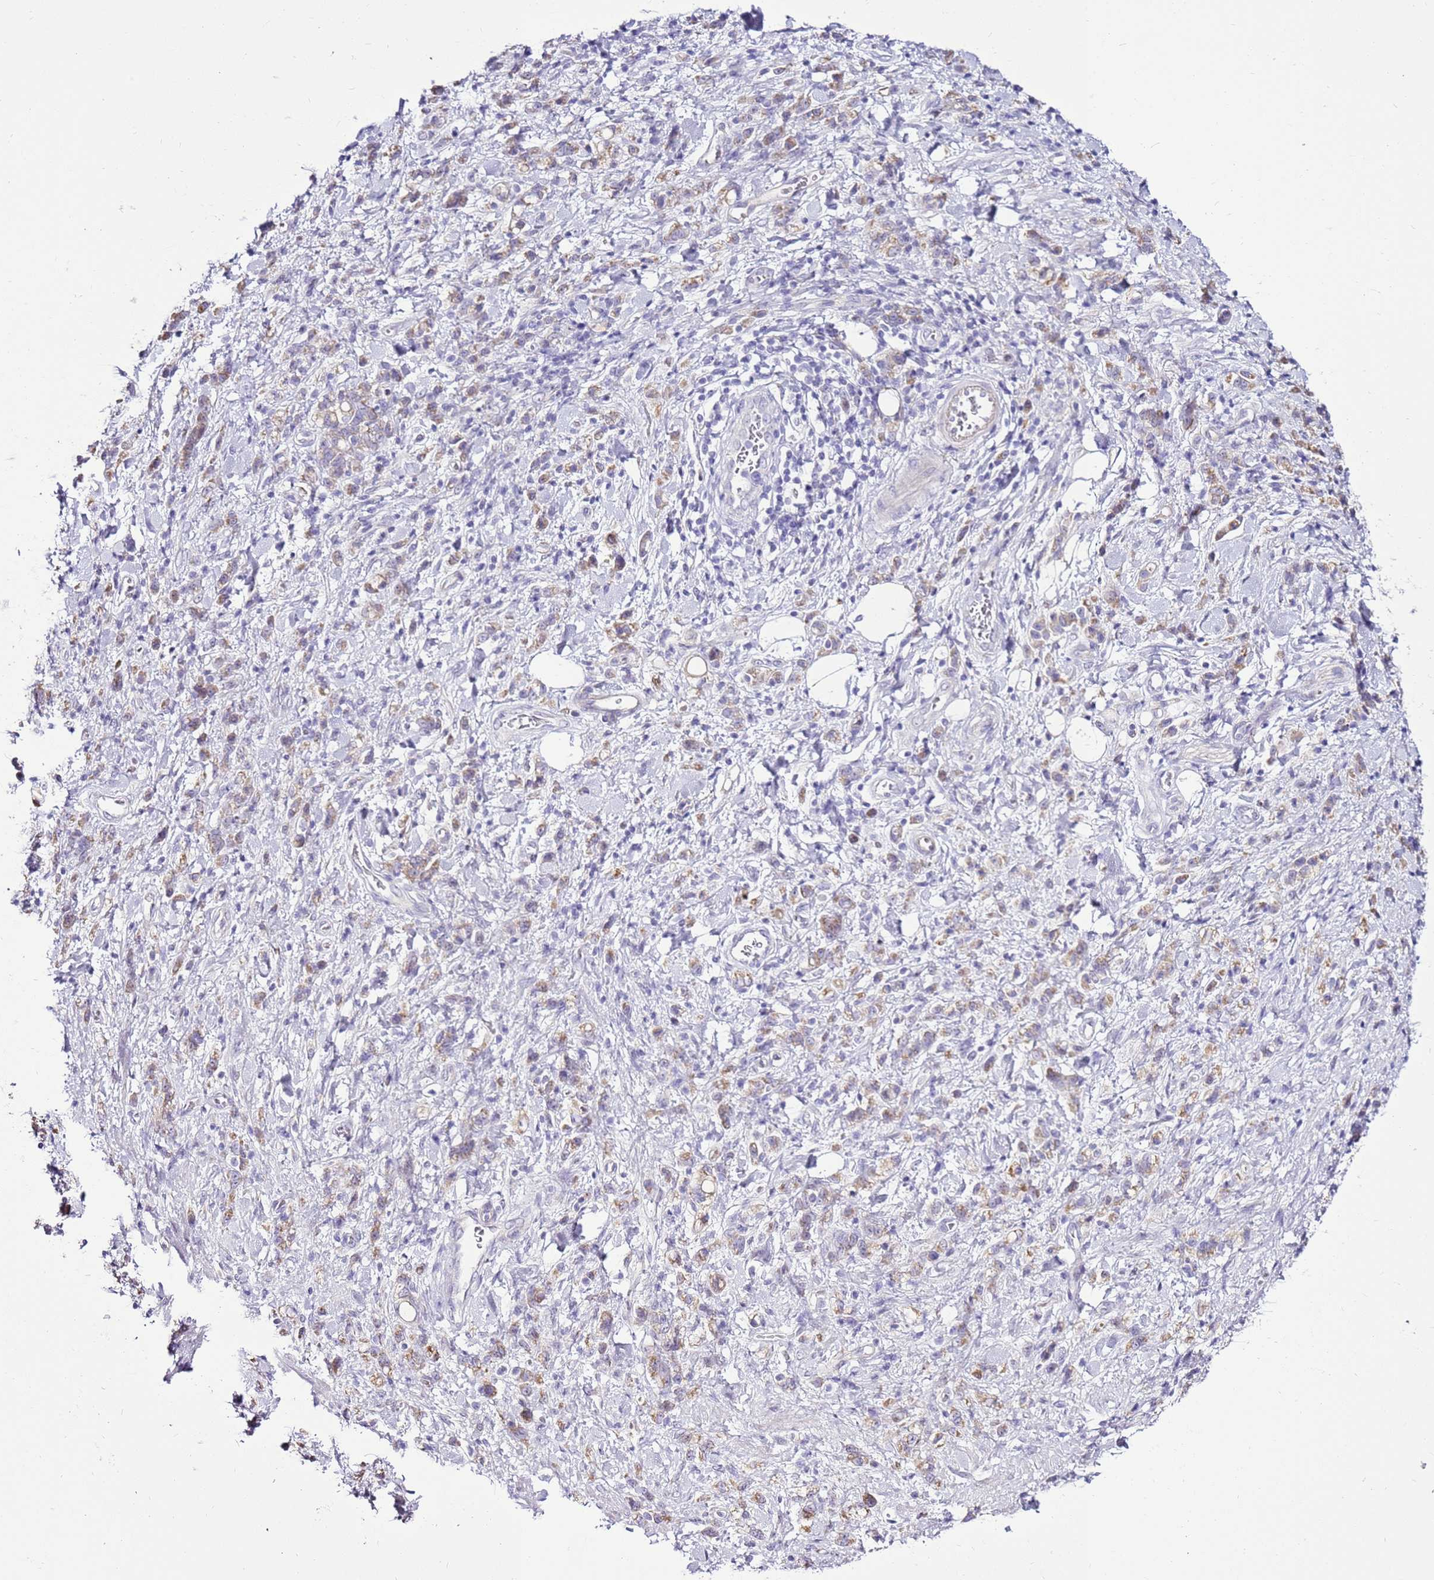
{"staining": {"intensity": "moderate", "quantity": ">75%", "location": "cytoplasmic/membranous"}, "tissue": "stomach cancer", "cell_type": "Tumor cells", "image_type": "cancer", "snomed": [{"axis": "morphology", "description": "Adenocarcinoma, NOS"}, {"axis": "topography", "description": "Stomach"}], "caption": "Stomach cancer (adenocarcinoma) stained for a protein shows moderate cytoplasmic/membranous positivity in tumor cells.", "gene": "SLC38A5", "patient": {"sex": "male", "age": 77}}